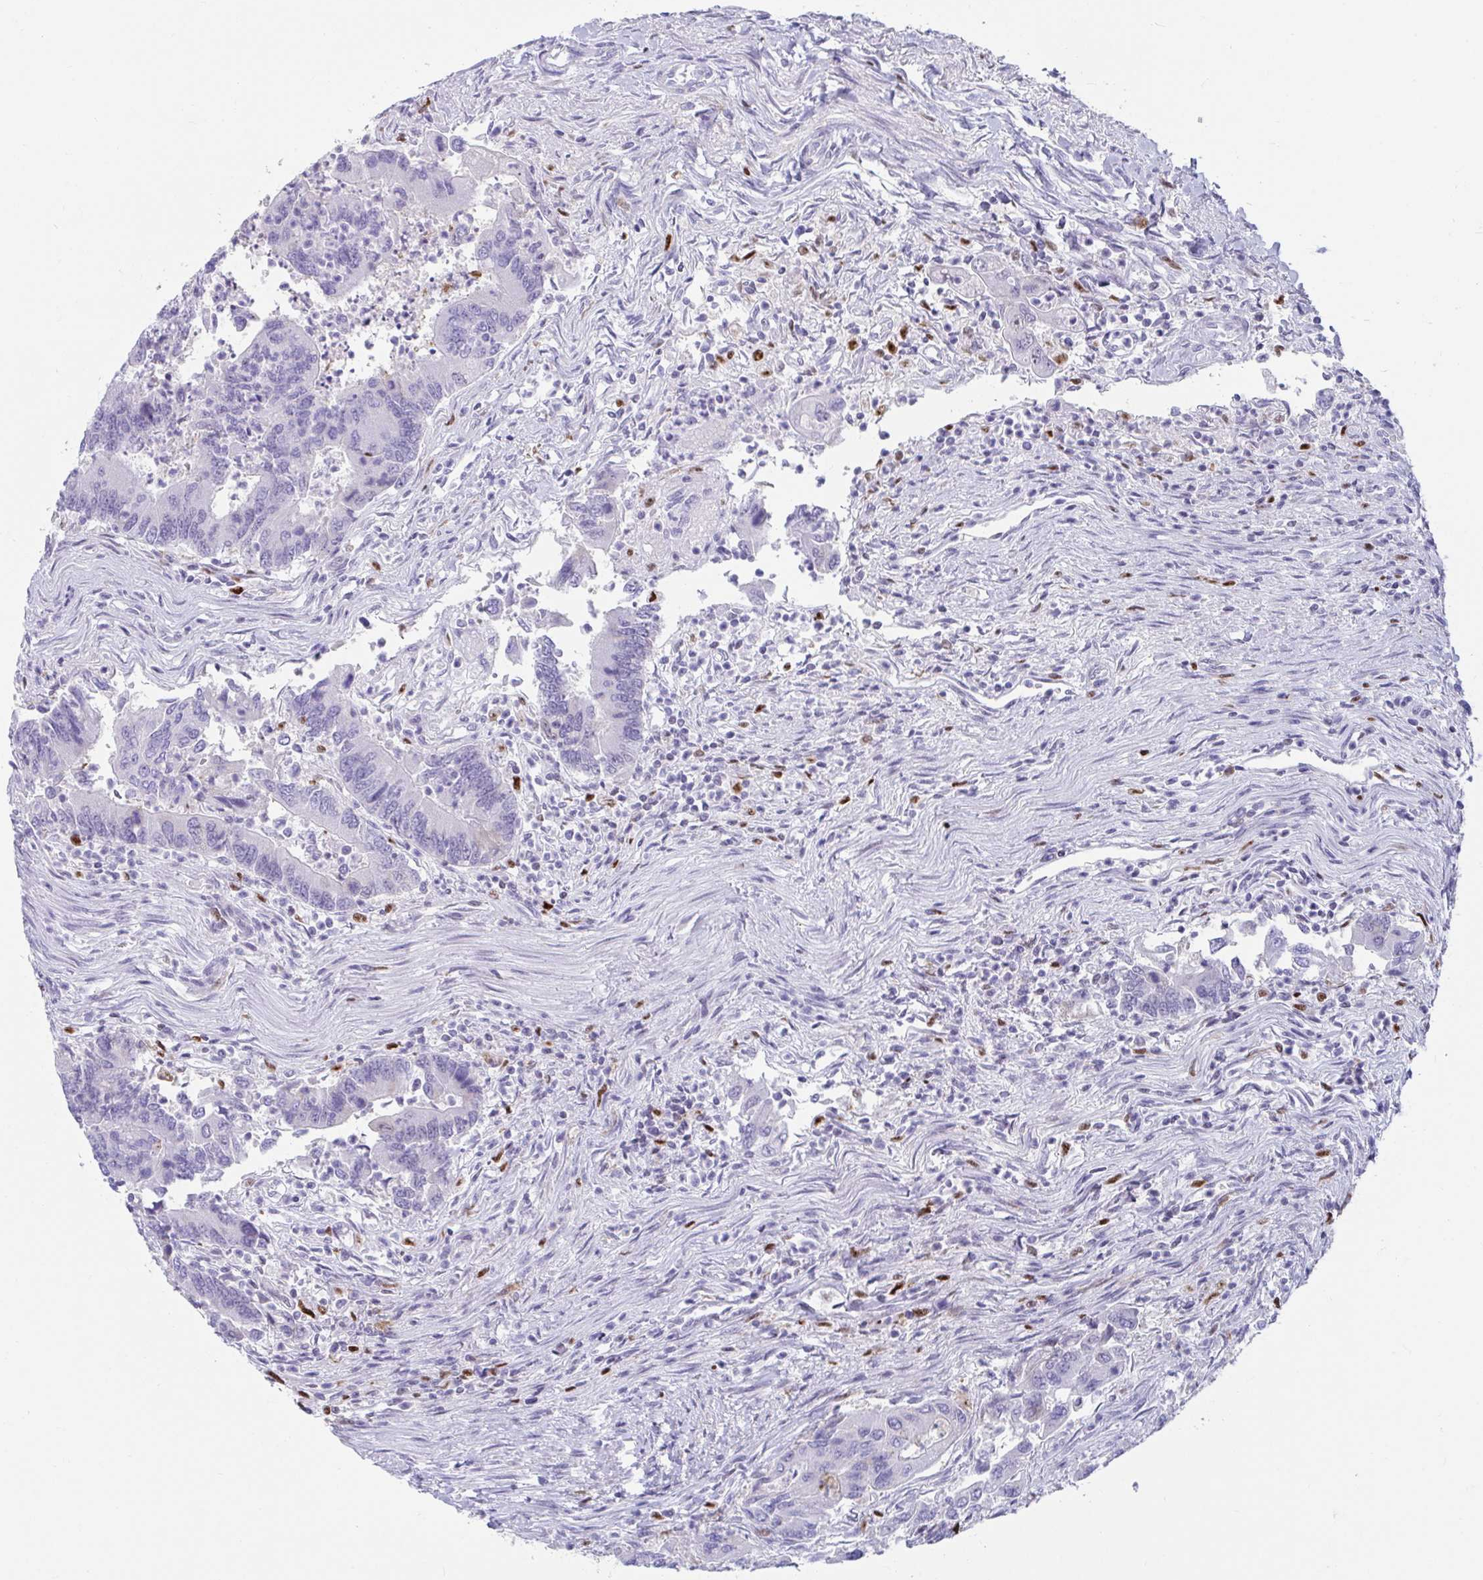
{"staining": {"intensity": "negative", "quantity": "none", "location": "none"}, "tissue": "colorectal cancer", "cell_type": "Tumor cells", "image_type": "cancer", "snomed": [{"axis": "morphology", "description": "Adenocarcinoma, NOS"}, {"axis": "topography", "description": "Colon"}], "caption": "This photomicrograph is of colorectal cancer (adenocarcinoma) stained with immunohistochemistry (IHC) to label a protein in brown with the nuclei are counter-stained blue. There is no positivity in tumor cells. (Immunohistochemistry, brightfield microscopy, high magnification).", "gene": "ZNF586", "patient": {"sex": "female", "age": 67}}